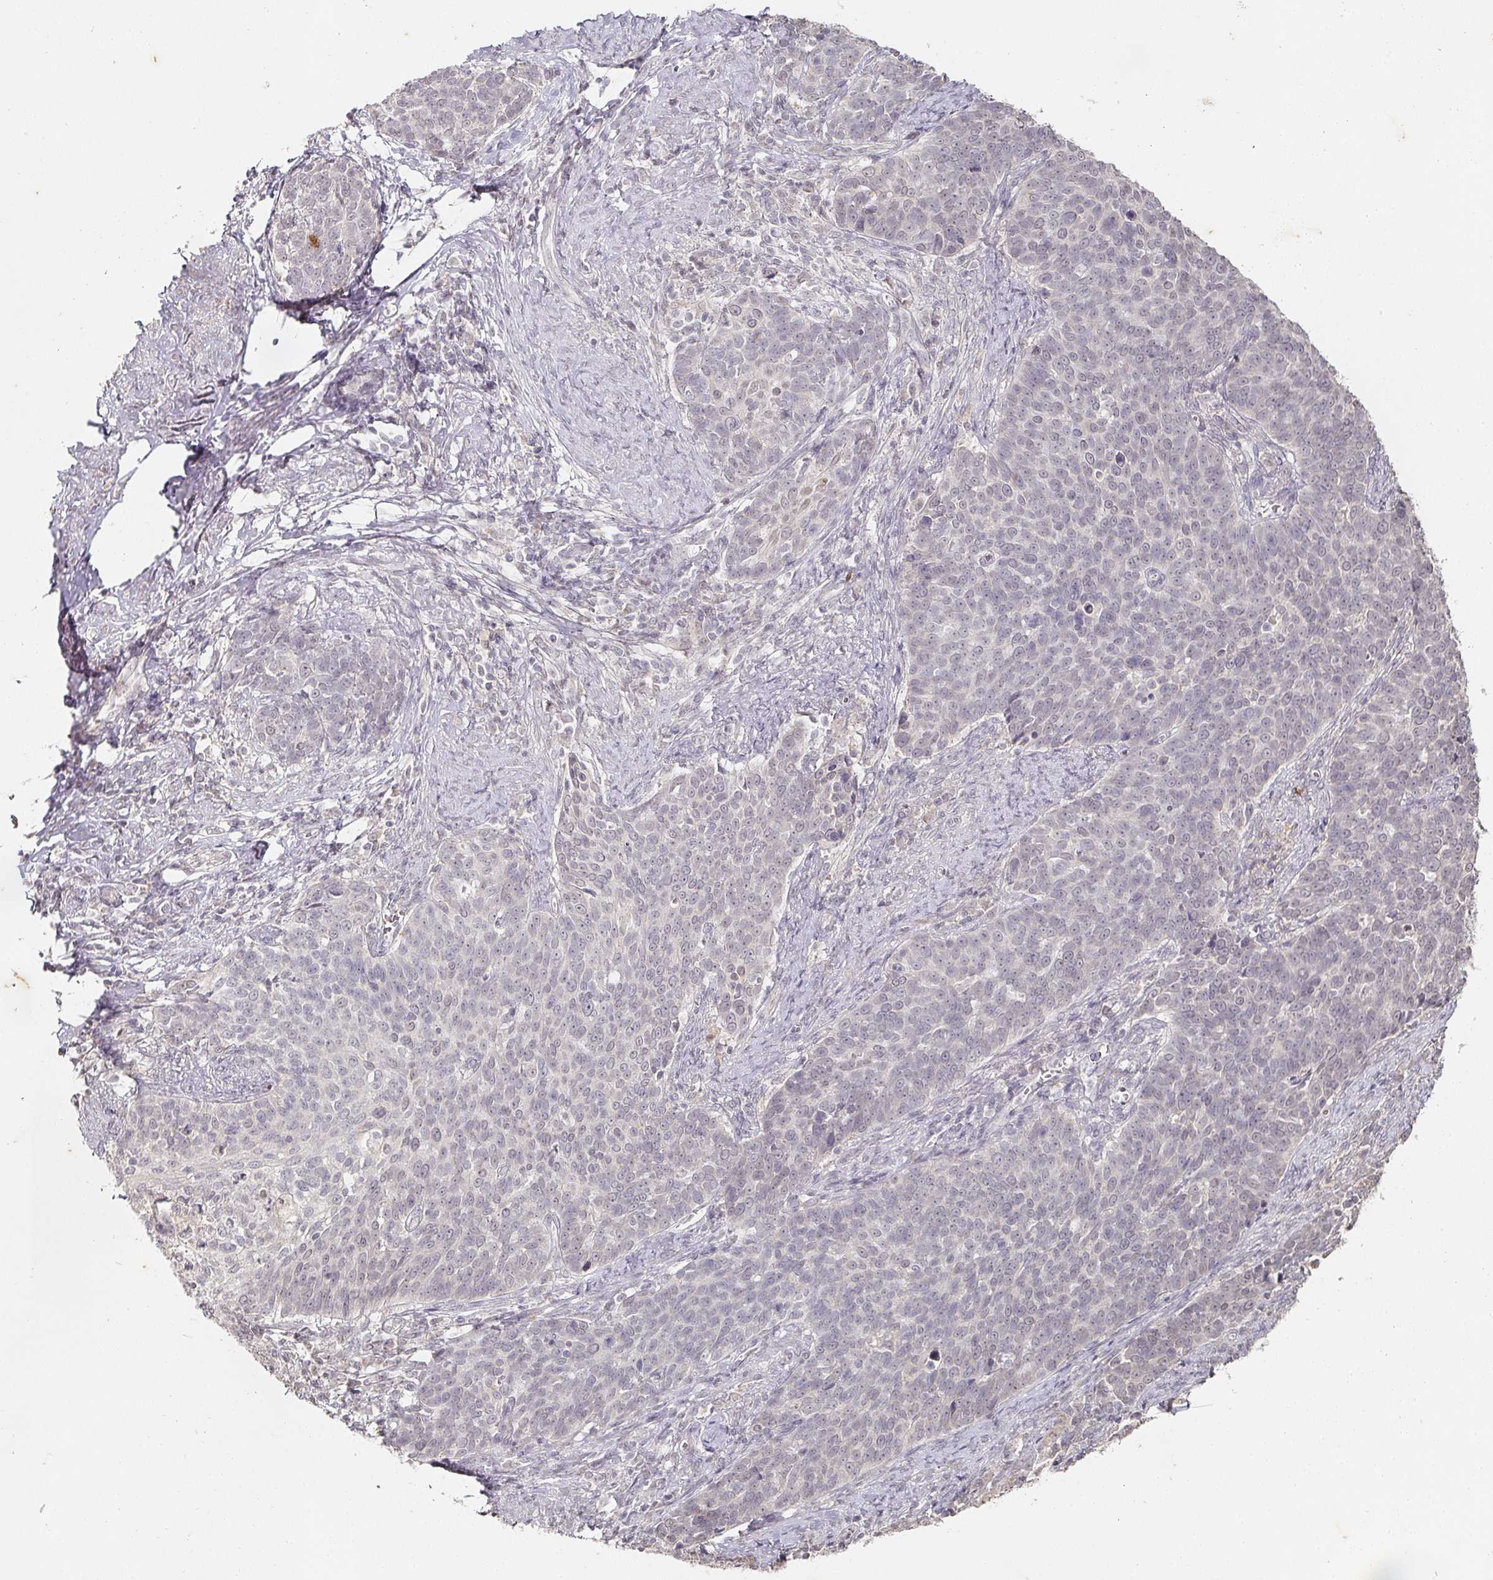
{"staining": {"intensity": "negative", "quantity": "none", "location": "none"}, "tissue": "cervical cancer", "cell_type": "Tumor cells", "image_type": "cancer", "snomed": [{"axis": "morphology", "description": "Squamous cell carcinoma, NOS"}, {"axis": "topography", "description": "Cervix"}], "caption": "Squamous cell carcinoma (cervical) stained for a protein using immunohistochemistry shows no positivity tumor cells.", "gene": "CAPN5", "patient": {"sex": "female", "age": 39}}